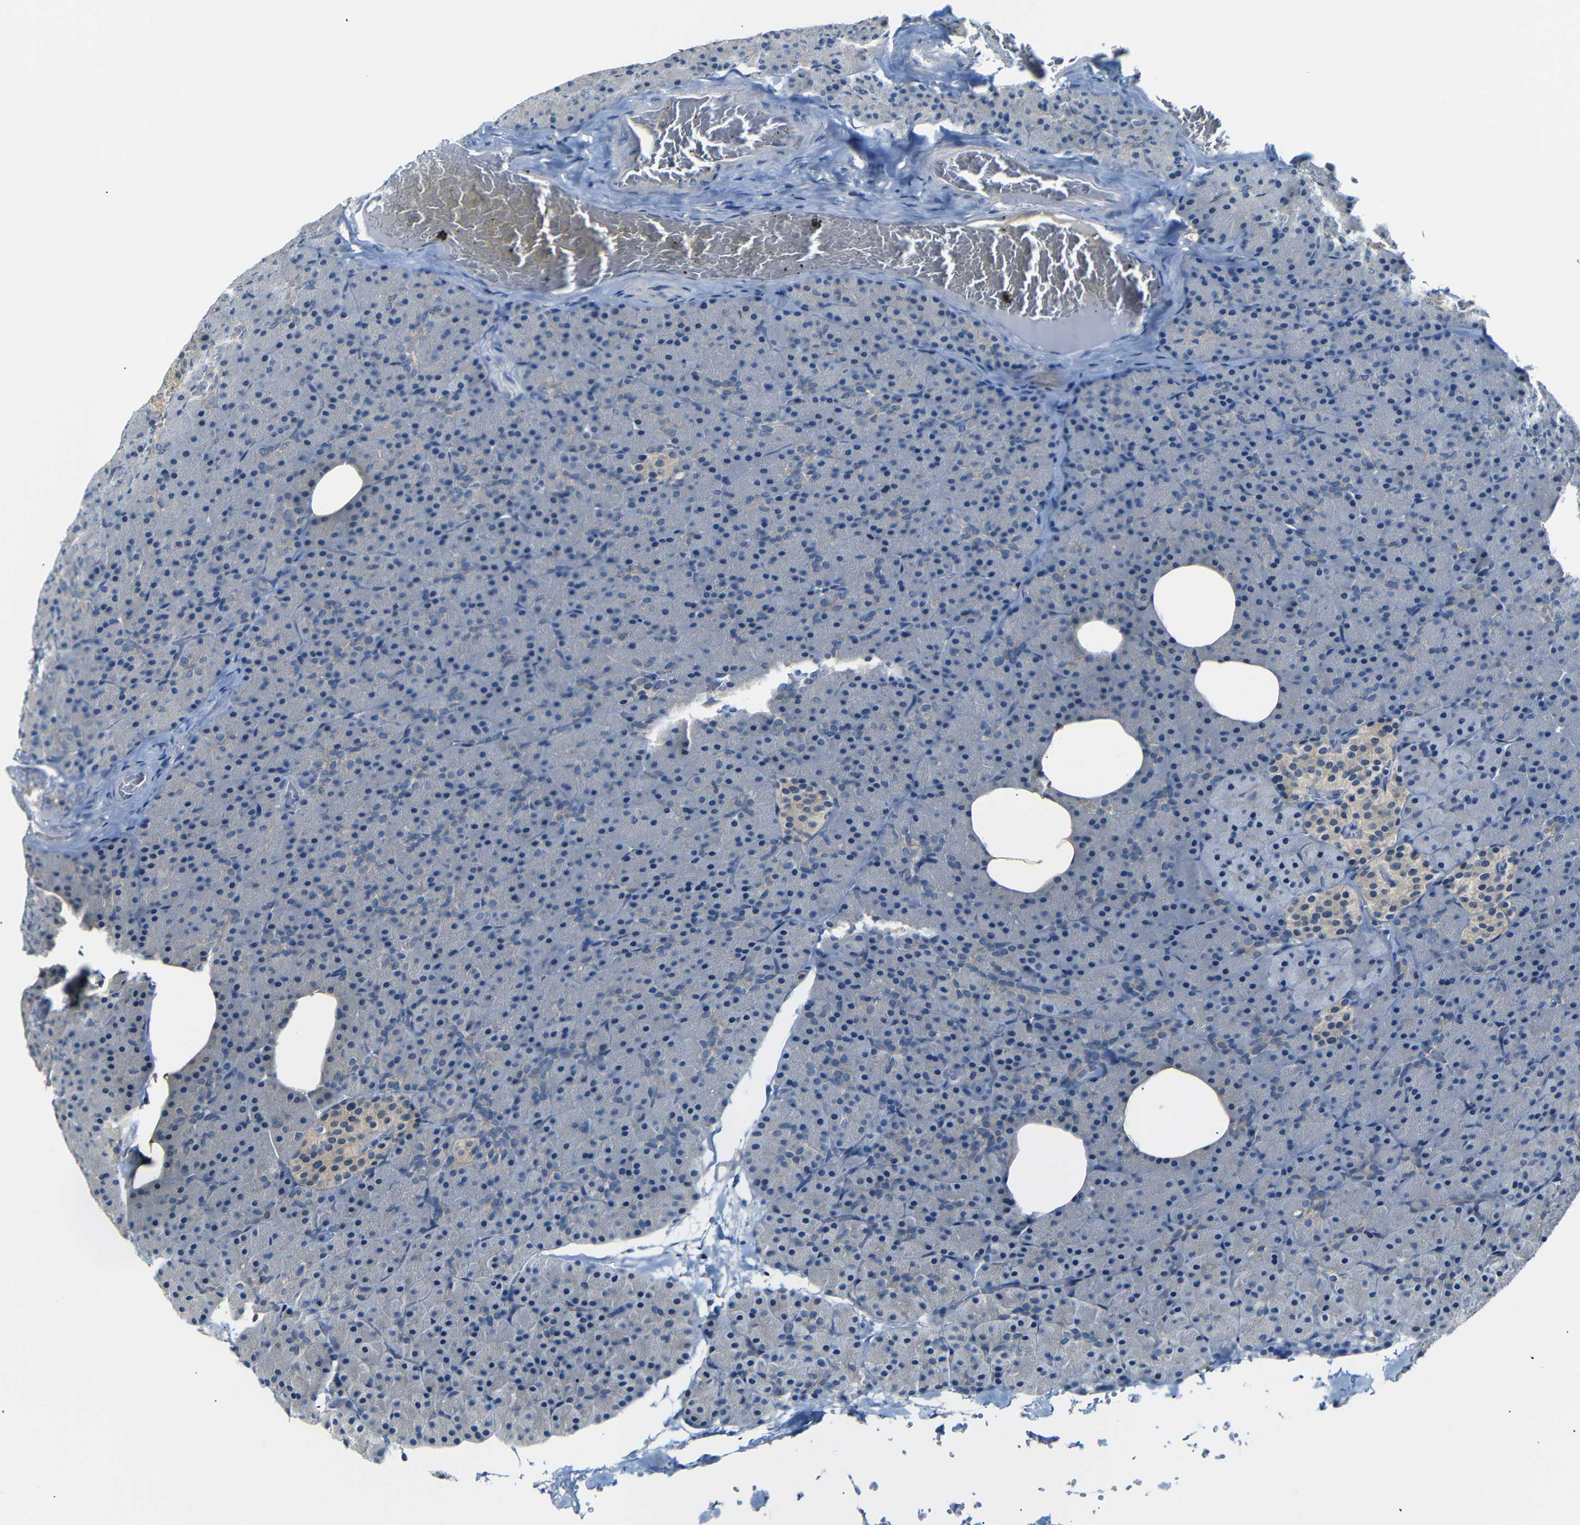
{"staining": {"intensity": "negative", "quantity": "none", "location": "none"}, "tissue": "pancreas", "cell_type": "Exocrine glandular cells", "image_type": "normal", "snomed": [{"axis": "morphology", "description": "Normal tissue, NOS"}, {"axis": "topography", "description": "Pancreas"}], "caption": "A high-resolution photomicrograph shows IHC staining of benign pancreas, which shows no significant positivity in exocrine glandular cells. The staining was performed using DAB (3,3'-diaminobenzidine) to visualize the protein expression in brown, while the nuclei were stained in blue with hematoxylin (Magnification: 20x).", "gene": "SFN", "patient": {"sex": "female", "age": 35}}